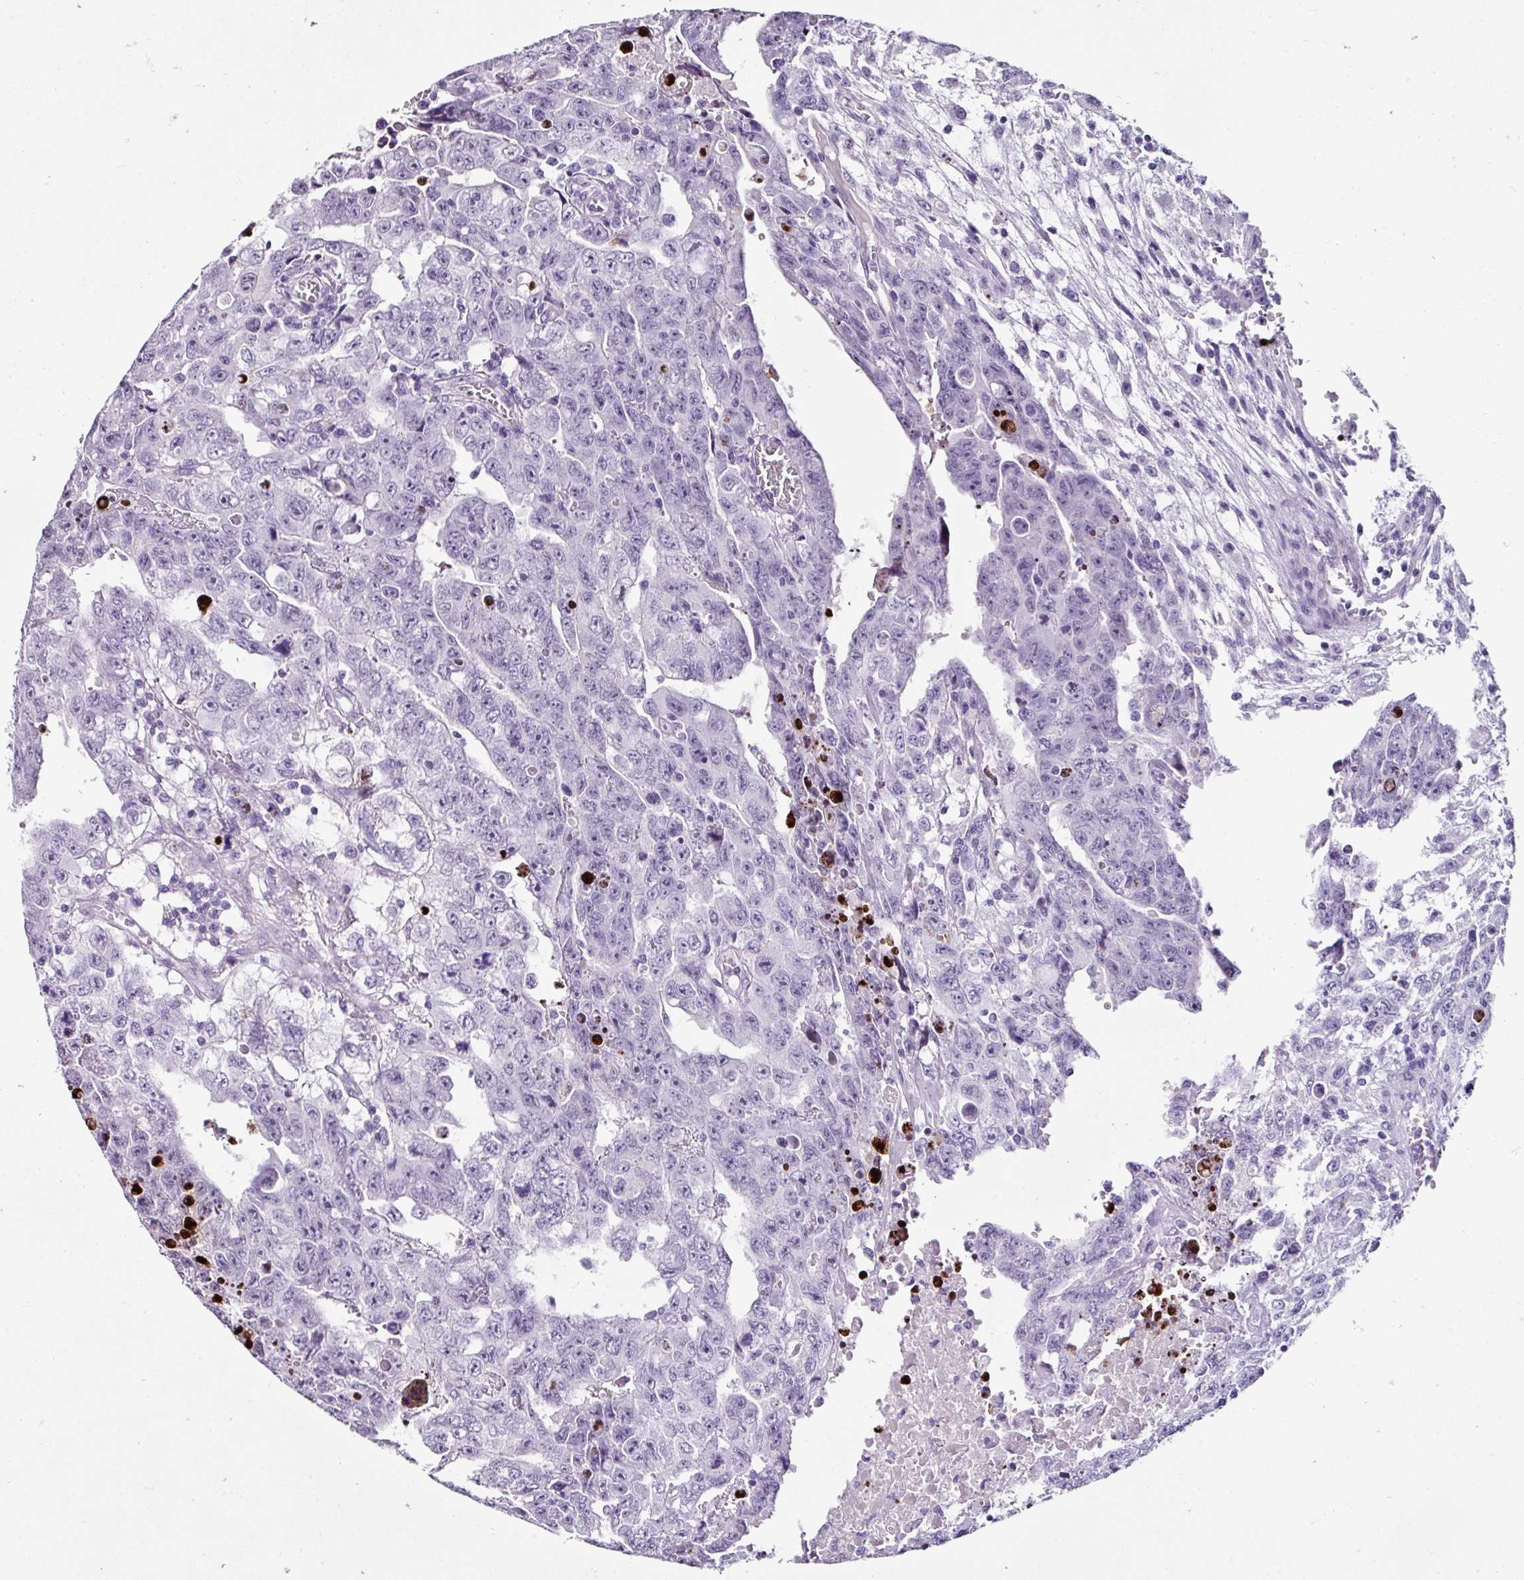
{"staining": {"intensity": "negative", "quantity": "none", "location": "none"}, "tissue": "testis cancer", "cell_type": "Tumor cells", "image_type": "cancer", "snomed": [{"axis": "morphology", "description": "Carcinoma, Embryonal, NOS"}, {"axis": "topography", "description": "Testis"}], "caption": "Immunohistochemical staining of human testis cancer (embryonal carcinoma) demonstrates no significant expression in tumor cells.", "gene": "TRA2A", "patient": {"sex": "male", "age": 24}}